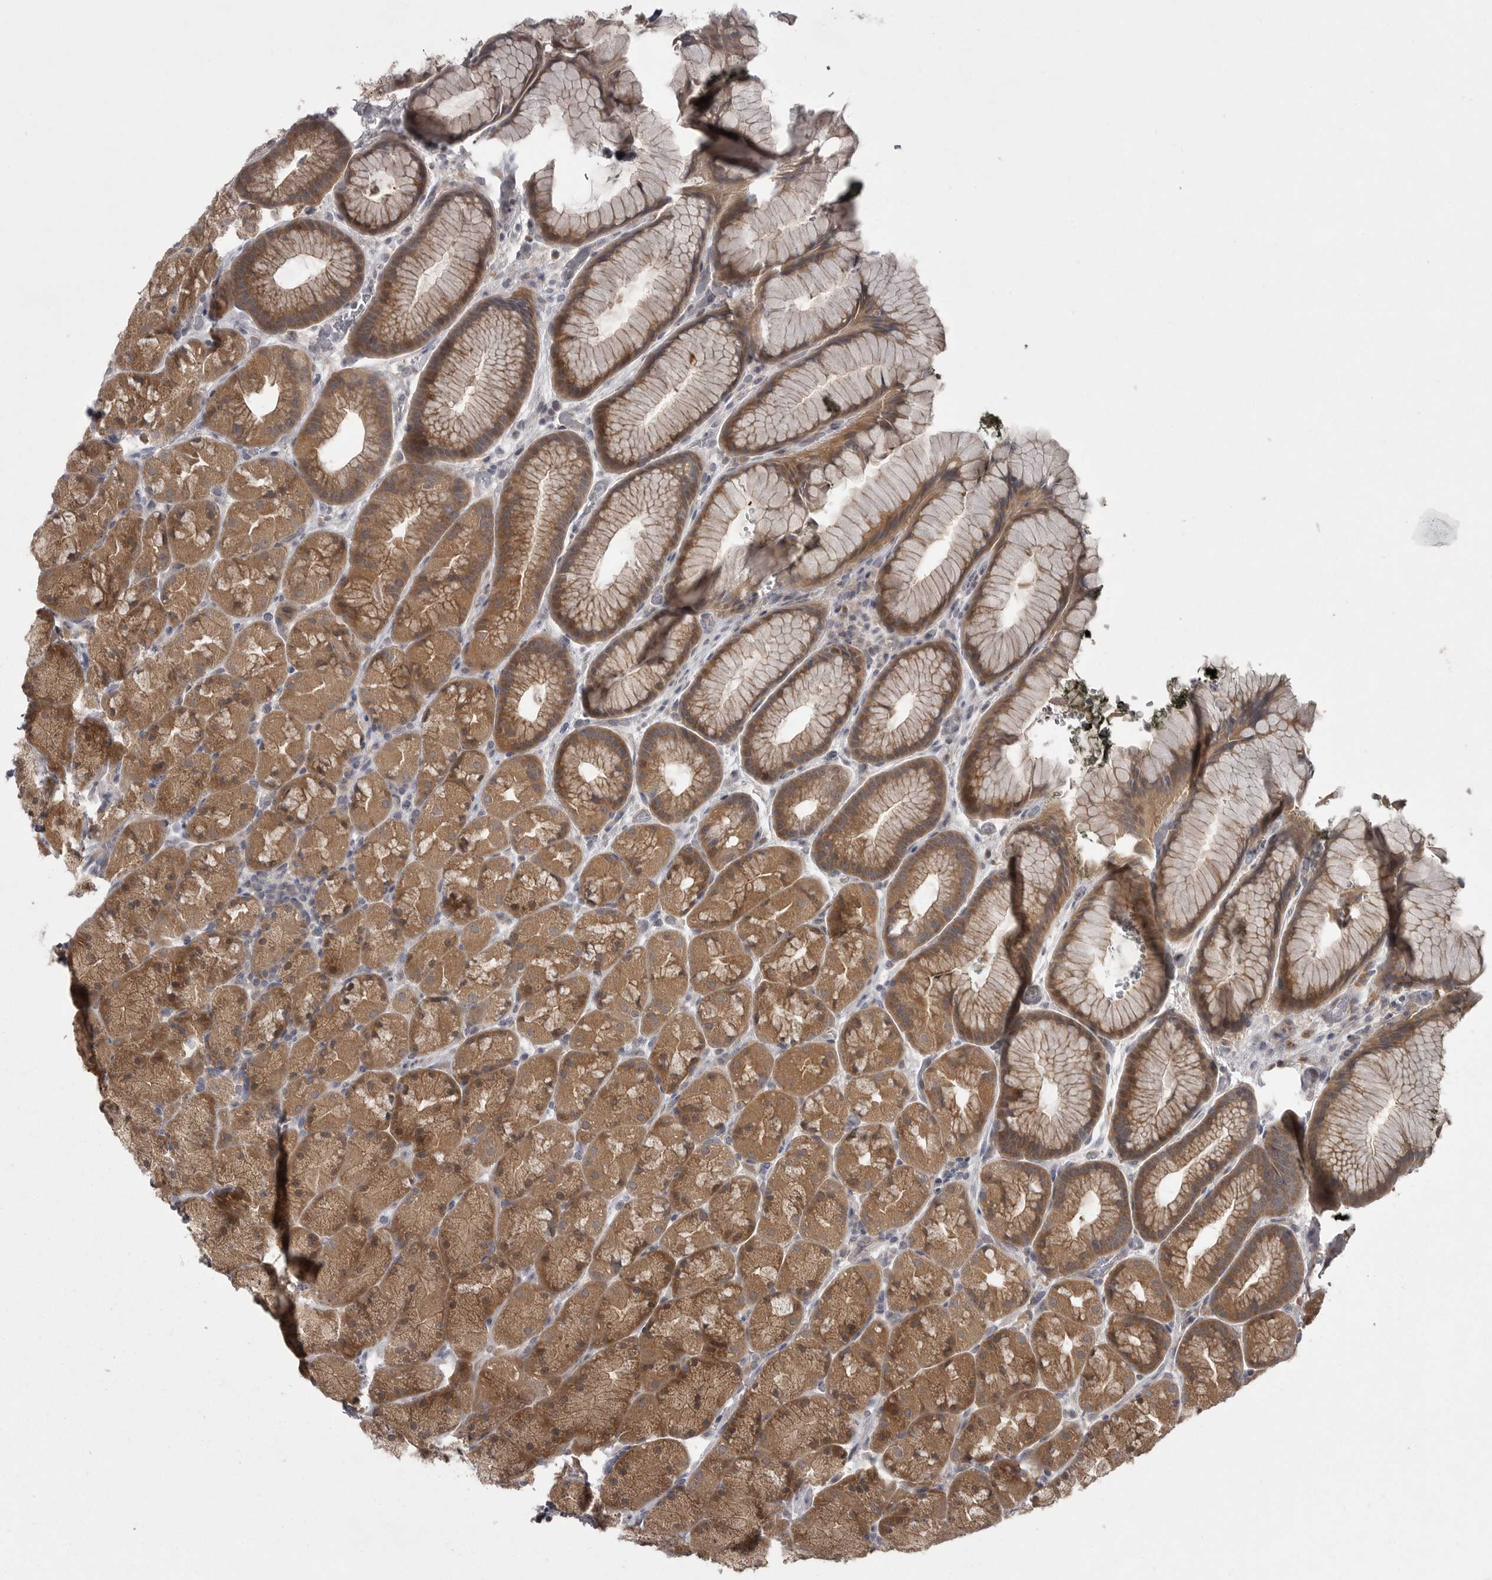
{"staining": {"intensity": "moderate", "quantity": ">75%", "location": "cytoplasmic/membranous"}, "tissue": "stomach", "cell_type": "Glandular cells", "image_type": "normal", "snomed": [{"axis": "morphology", "description": "Normal tissue, NOS"}, {"axis": "topography", "description": "Stomach, upper"}, {"axis": "topography", "description": "Stomach"}], "caption": "A medium amount of moderate cytoplasmic/membranous expression is present in approximately >75% of glandular cells in normal stomach.", "gene": "PHF13", "patient": {"sex": "male", "age": 48}}